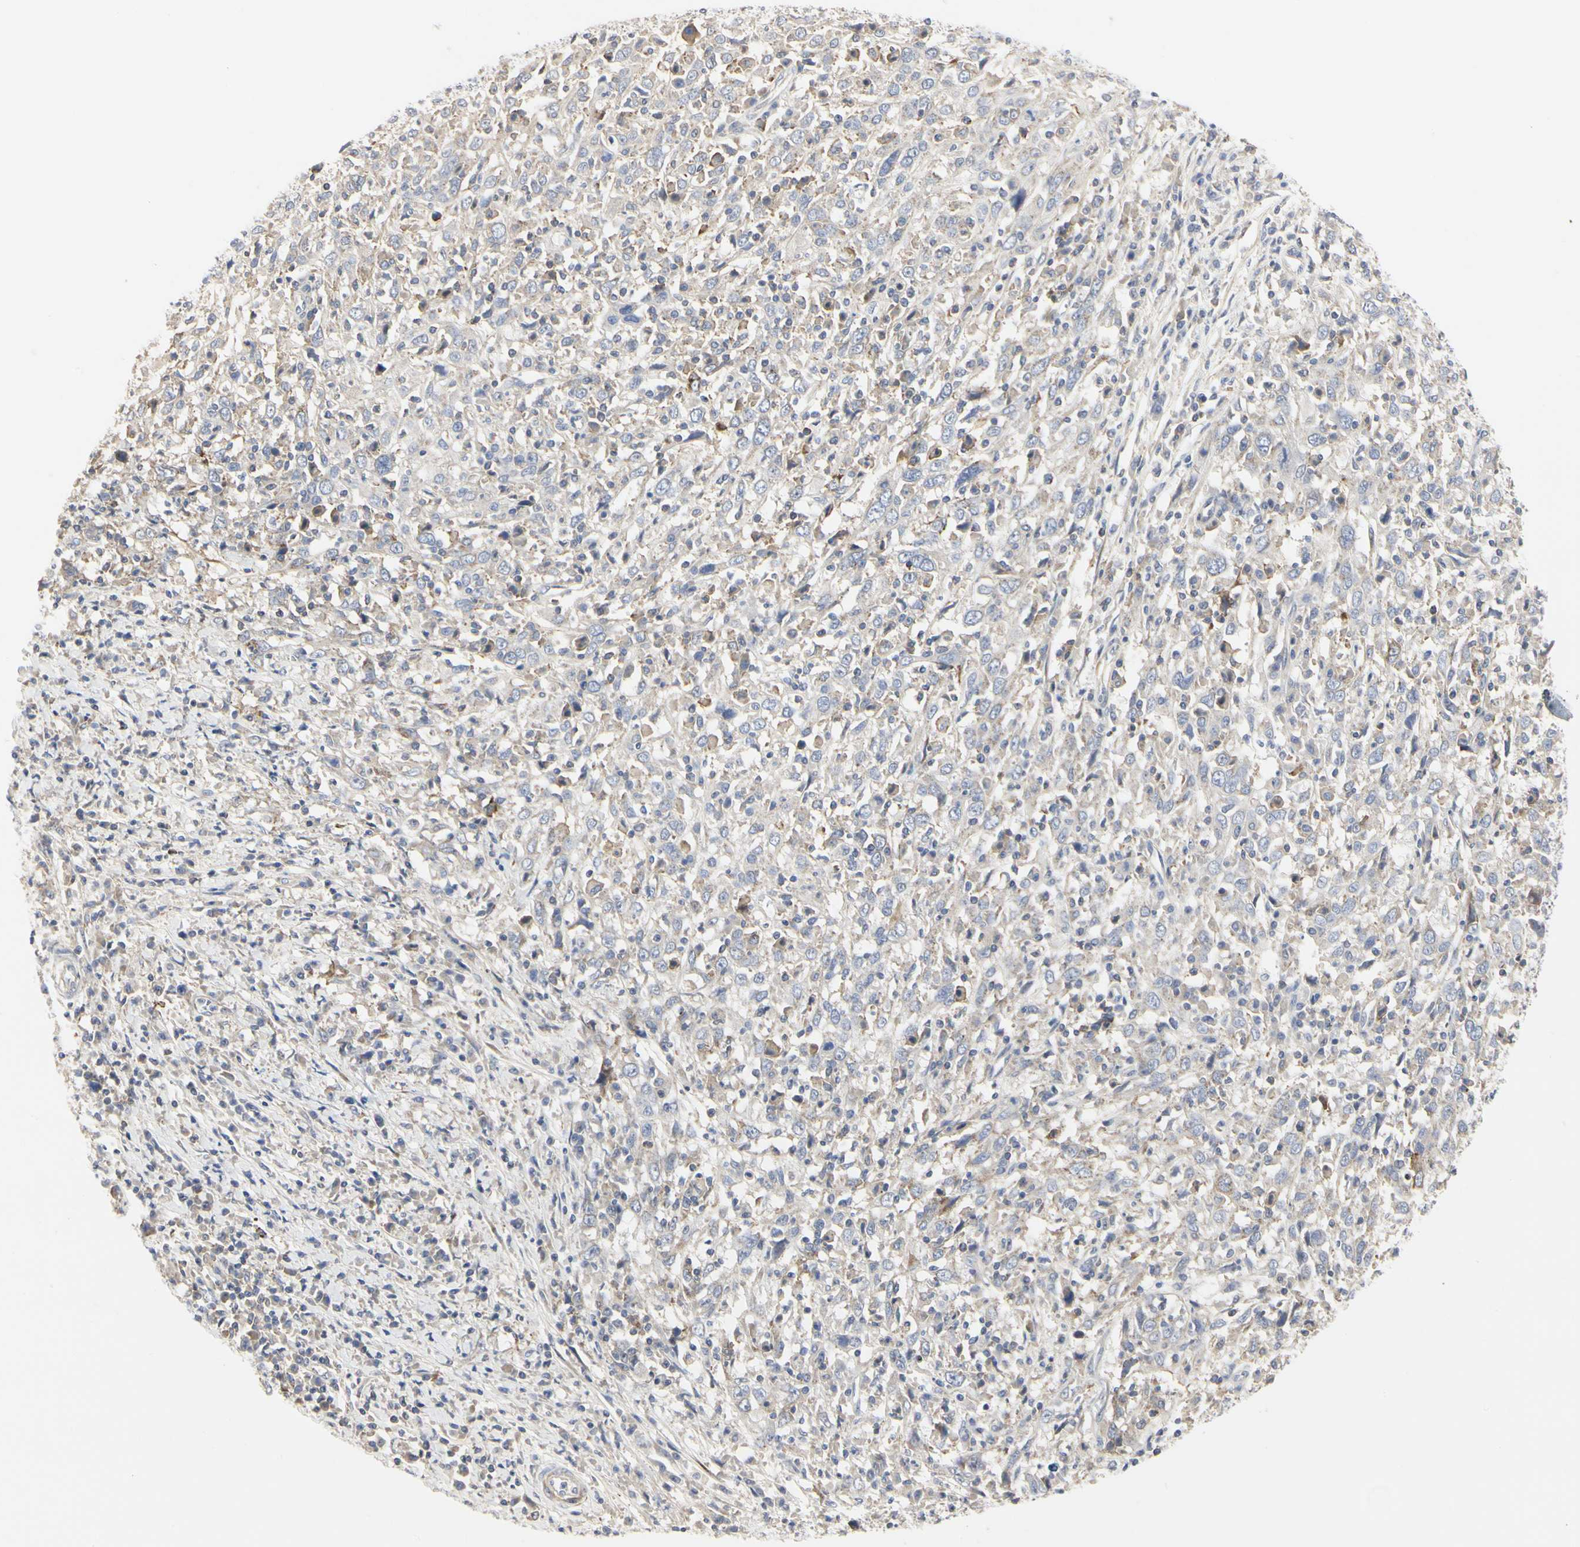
{"staining": {"intensity": "weak", "quantity": "25%-75%", "location": "cytoplasmic/membranous"}, "tissue": "cervical cancer", "cell_type": "Tumor cells", "image_type": "cancer", "snomed": [{"axis": "morphology", "description": "Squamous cell carcinoma, NOS"}, {"axis": "topography", "description": "Cervix"}], "caption": "Protein analysis of cervical cancer (squamous cell carcinoma) tissue exhibits weak cytoplasmic/membranous staining in approximately 25%-75% of tumor cells.", "gene": "SHANK2", "patient": {"sex": "female", "age": 46}}